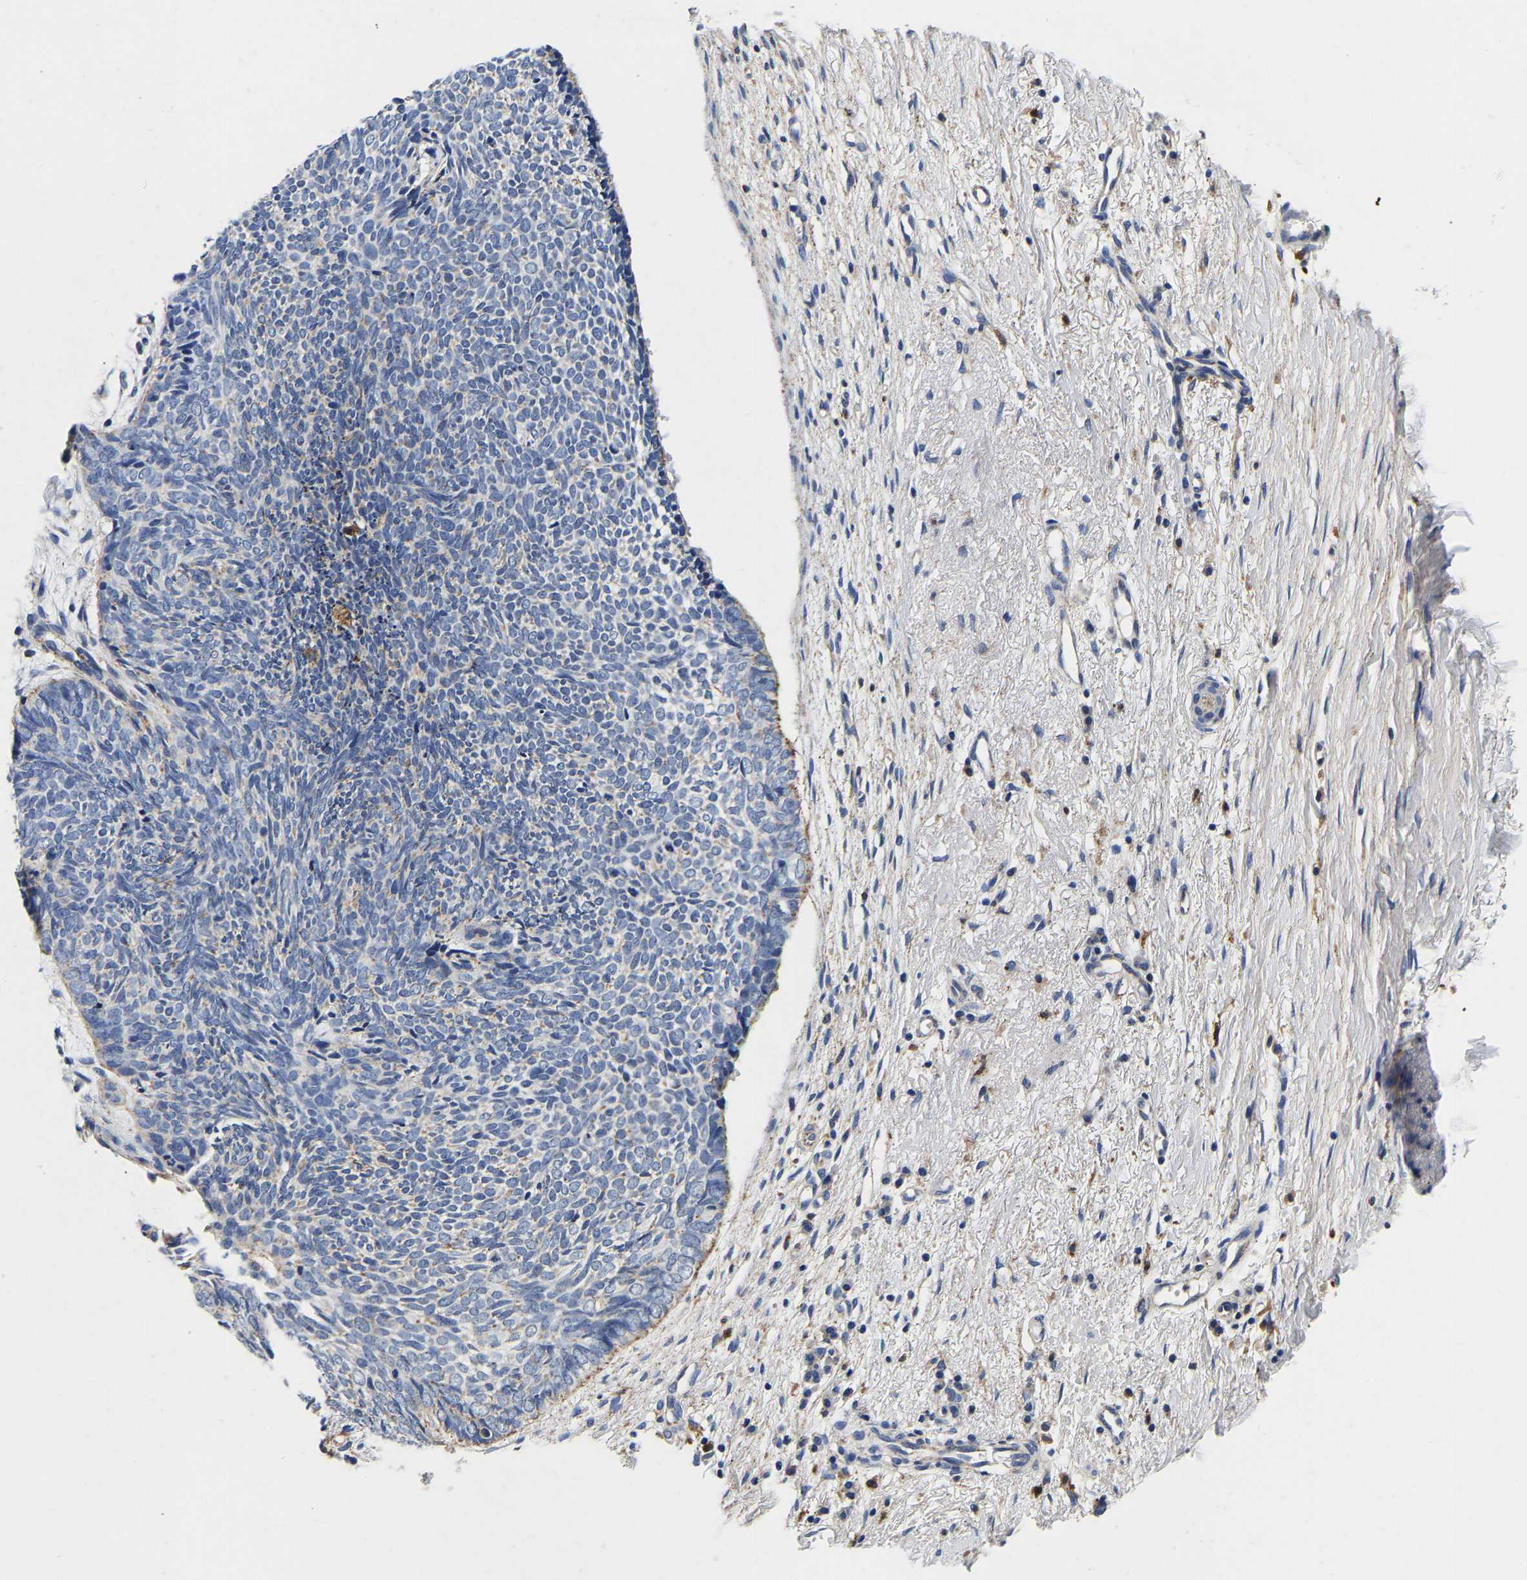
{"staining": {"intensity": "negative", "quantity": "none", "location": "none"}, "tissue": "skin cancer", "cell_type": "Tumor cells", "image_type": "cancer", "snomed": [{"axis": "morphology", "description": "Basal cell carcinoma"}, {"axis": "topography", "description": "Skin"}], "caption": "High power microscopy image of an immunohistochemistry photomicrograph of skin cancer, revealing no significant expression in tumor cells.", "gene": "GRN", "patient": {"sex": "female", "age": 84}}